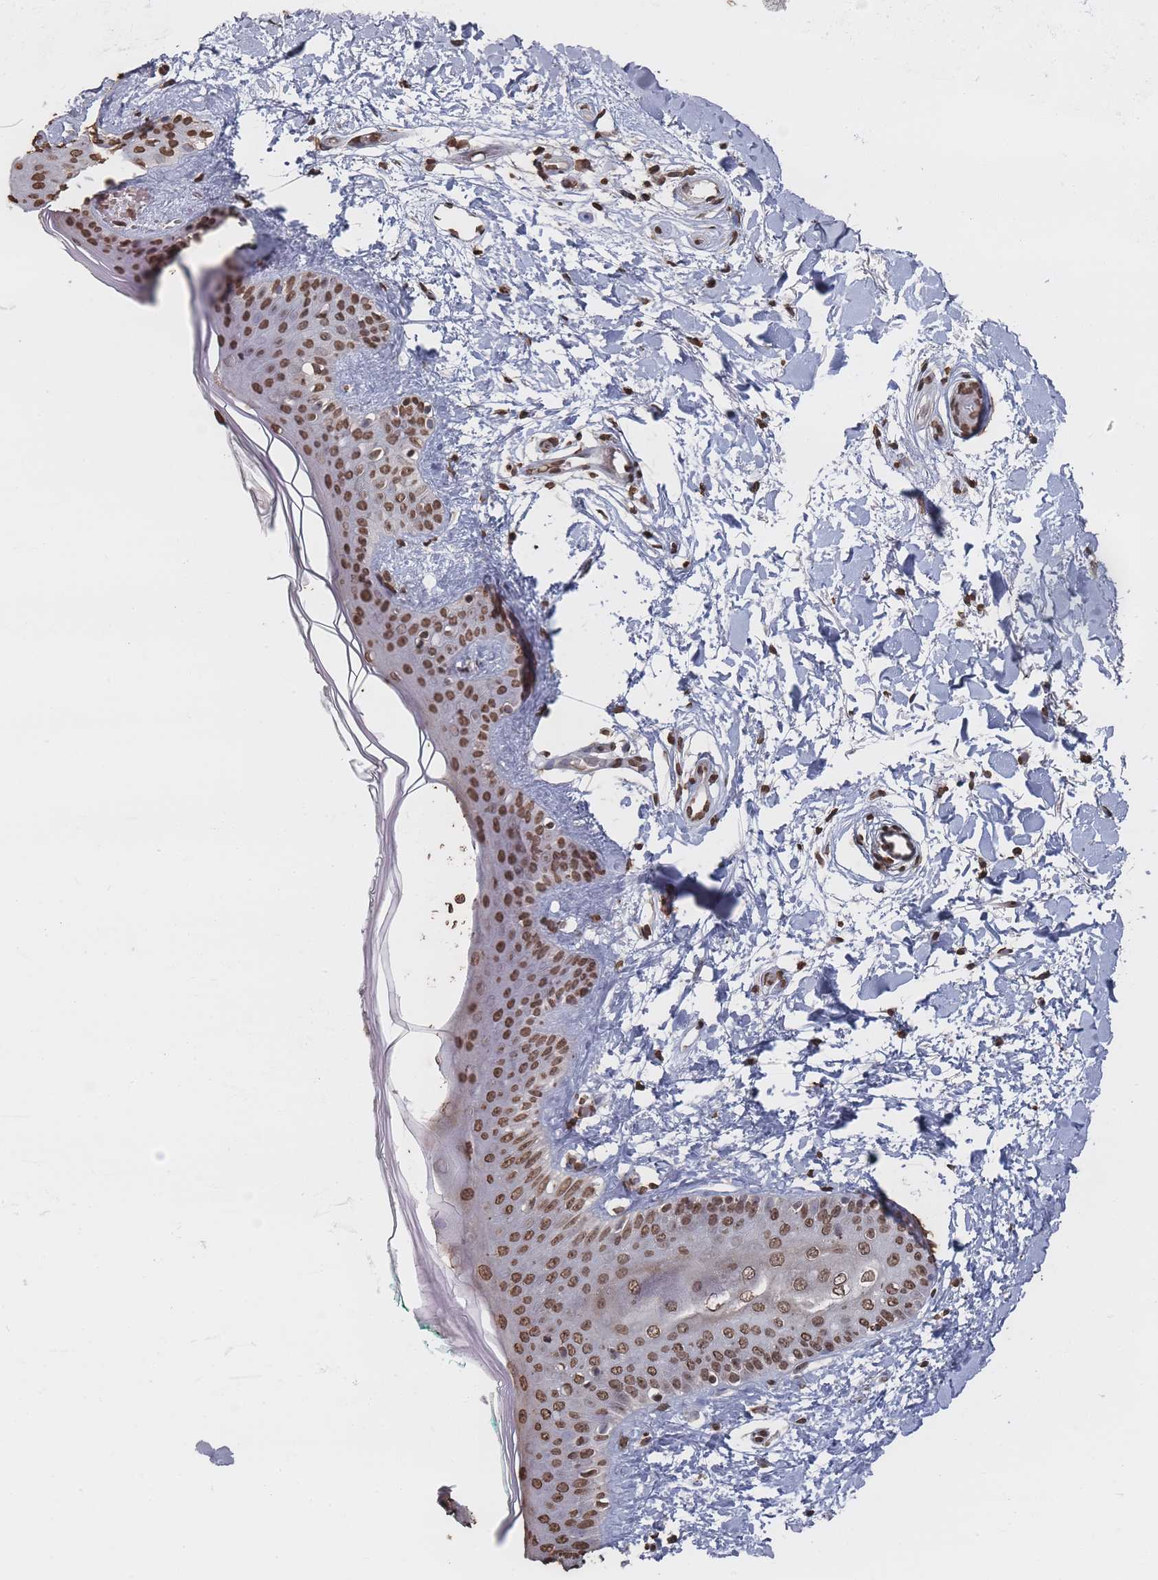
{"staining": {"intensity": "moderate", "quantity": "<25%", "location": "nuclear"}, "tissue": "skin", "cell_type": "Fibroblasts", "image_type": "normal", "snomed": [{"axis": "morphology", "description": "Normal tissue, NOS"}, {"axis": "topography", "description": "Skin"}], "caption": "Immunohistochemical staining of benign human skin displays moderate nuclear protein expression in about <25% of fibroblasts.", "gene": "PLEKHG5", "patient": {"sex": "female", "age": 34}}